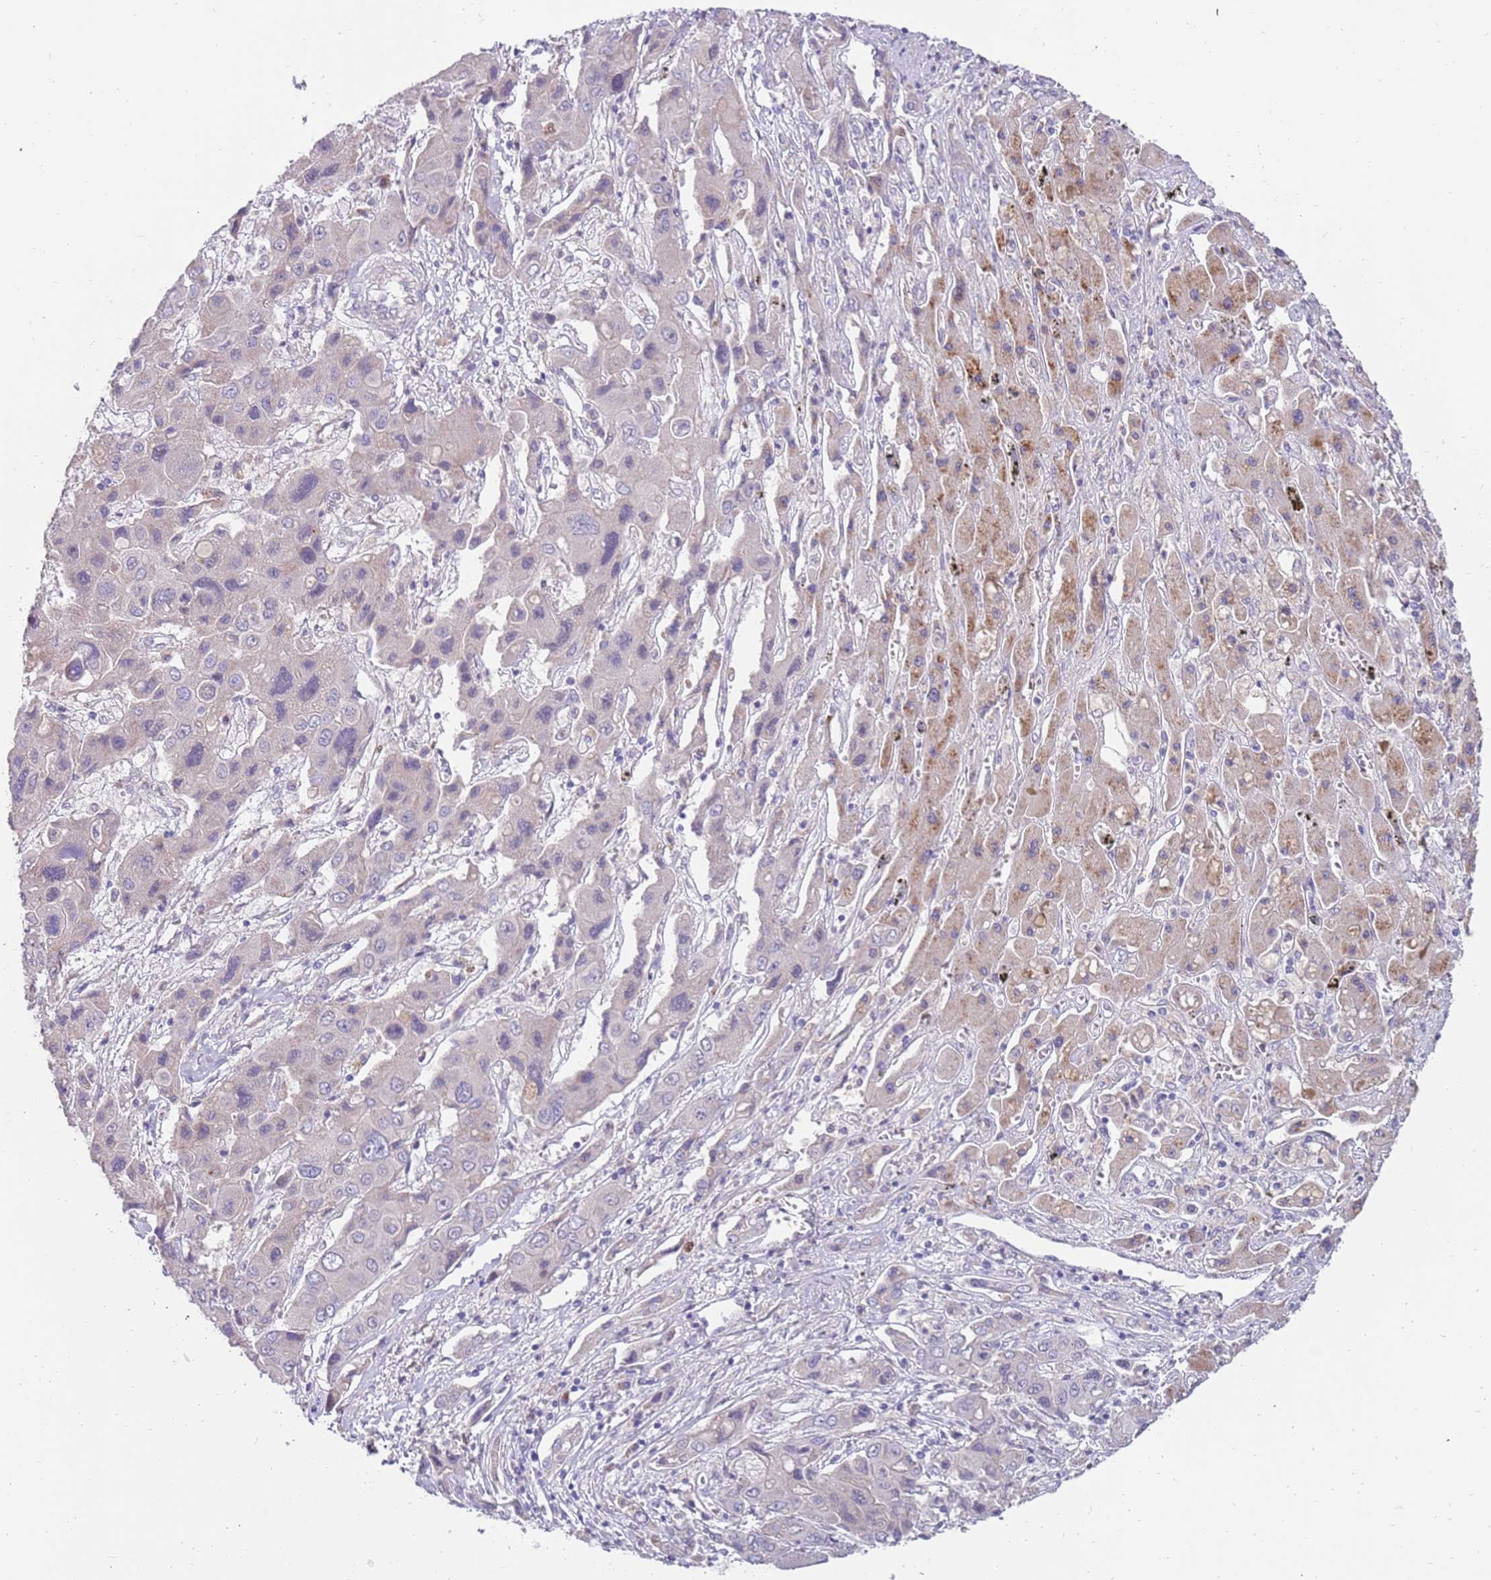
{"staining": {"intensity": "negative", "quantity": "none", "location": "none"}, "tissue": "liver cancer", "cell_type": "Tumor cells", "image_type": "cancer", "snomed": [{"axis": "morphology", "description": "Cholangiocarcinoma"}, {"axis": "topography", "description": "Liver"}], "caption": "Immunohistochemistry photomicrograph of neoplastic tissue: liver cancer (cholangiocarcinoma) stained with DAB (3,3'-diaminobenzidine) displays no significant protein expression in tumor cells.", "gene": "ZNF746", "patient": {"sex": "male", "age": 67}}